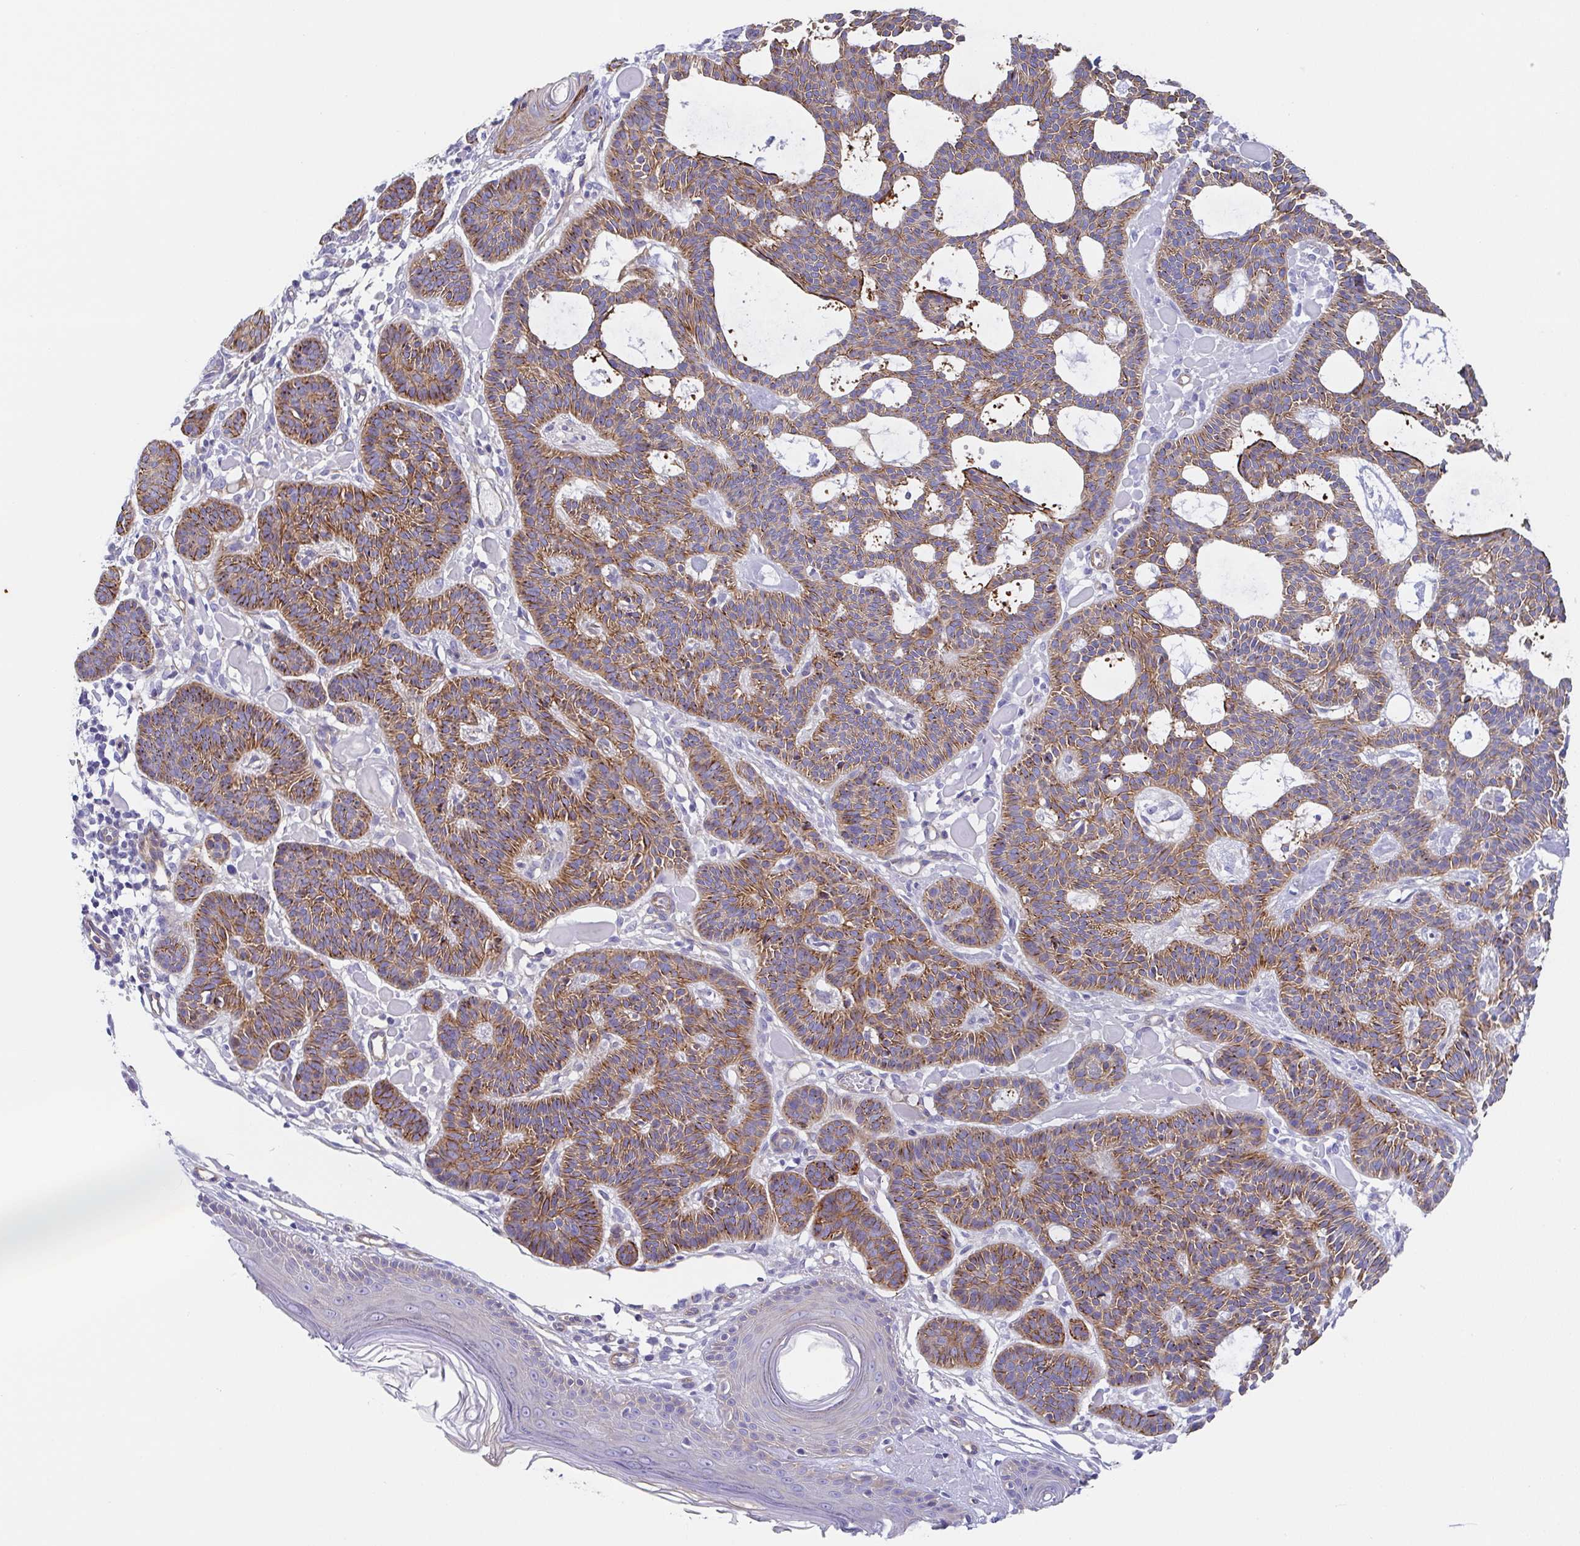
{"staining": {"intensity": "moderate", "quantity": ">75%", "location": "cytoplasmic/membranous"}, "tissue": "skin cancer", "cell_type": "Tumor cells", "image_type": "cancer", "snomed": [{"axis": "morphology", "description": "Basal cell carcinoma"}, {"axis": "topography", "description": "Skin"}], "caption": "Brown immunohistochemical staining in skin cancer (basal cell carcinoma) reveals moderate cytoplasmic/membranous positivity in about >75% of tumor cells. The staining is performed using DAB brown chromogen to label protein expression. The nuclei are counter-stained blue using hematoxylin.", "gene": "TRAM2", "patient": {"sex": "male", "age": 85}}